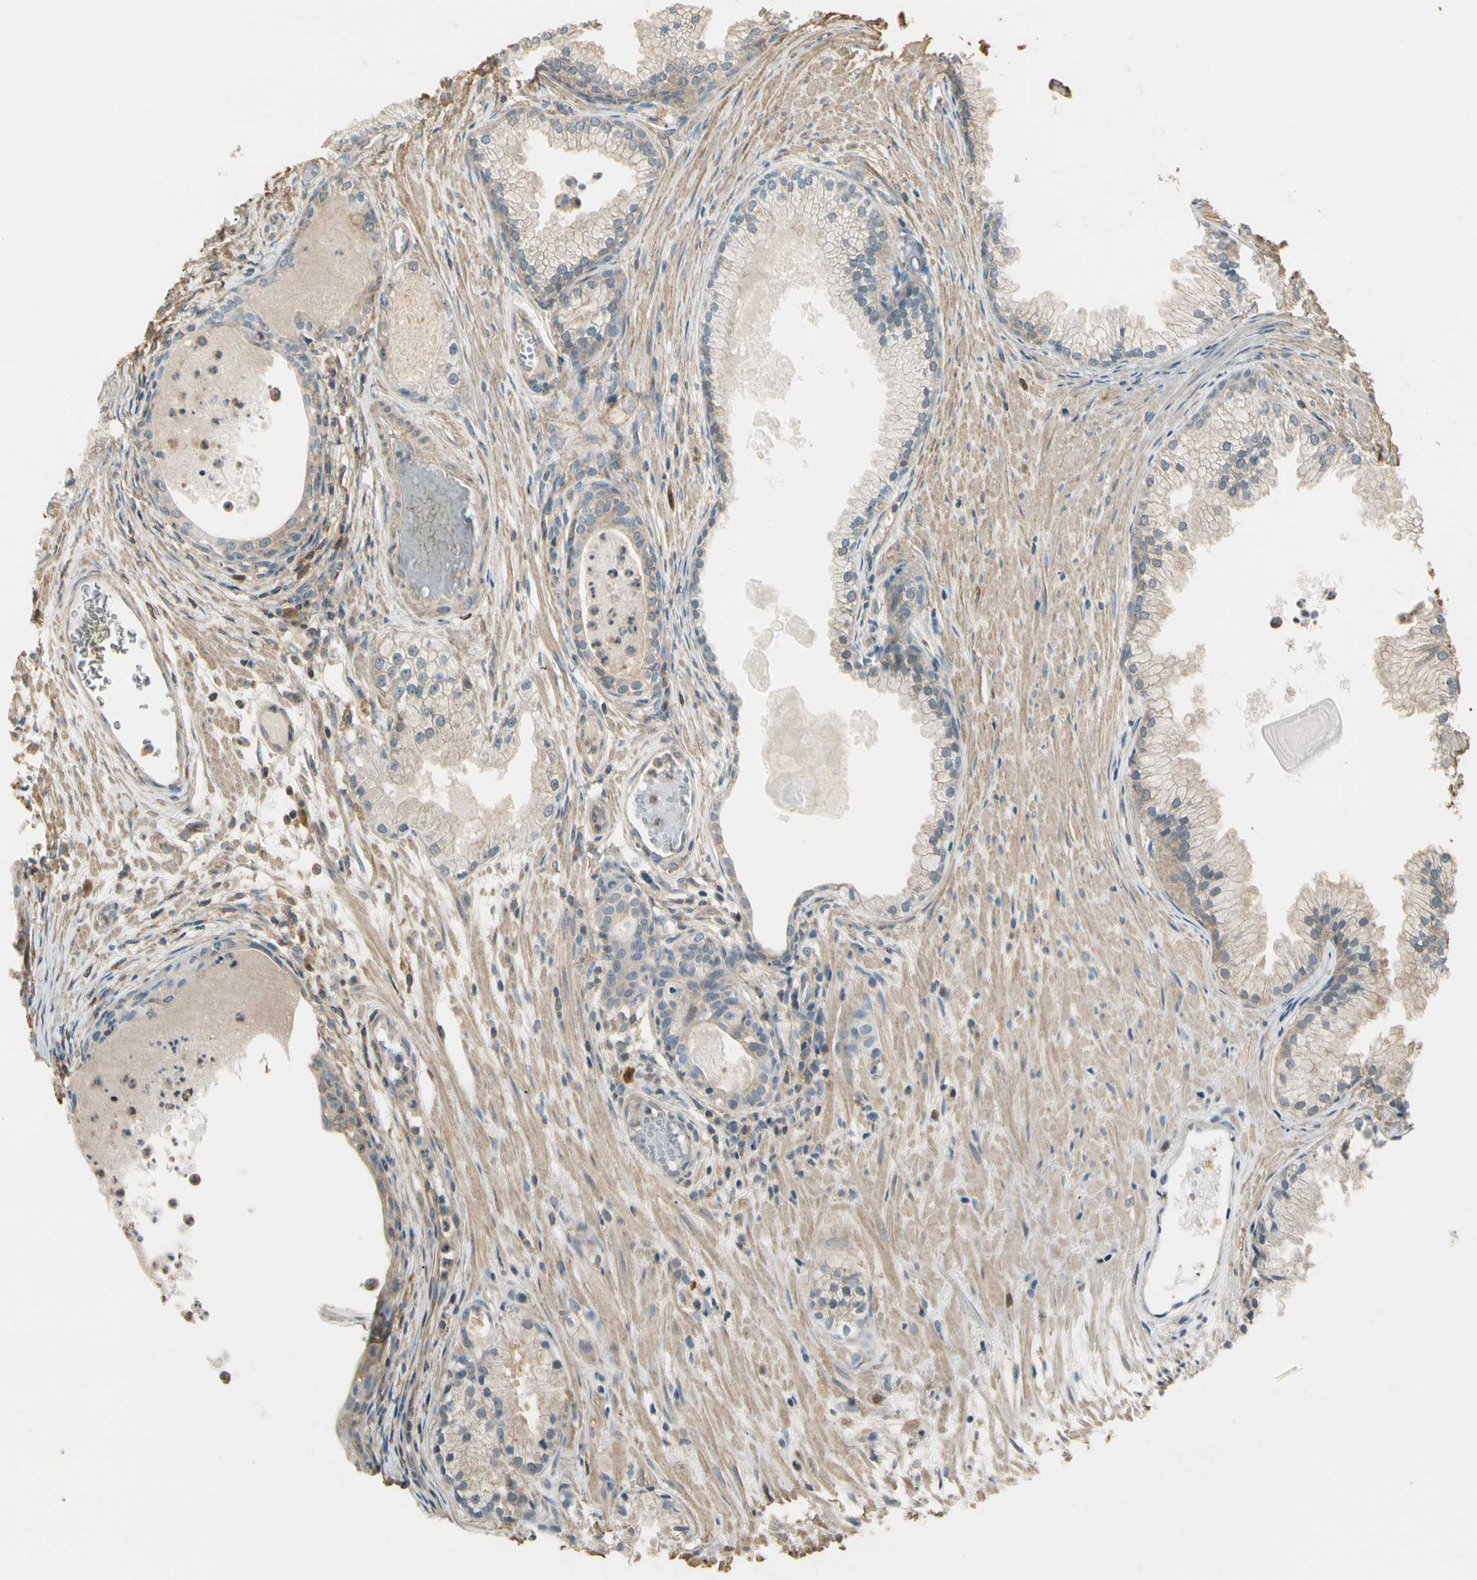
{"staining": {"intensity": "weak", "quantity": "<25%", "location": "cytoplasmic/membranous"}, "tissue": "prostate cancer", "cell_type": "Tumor cells", "image_type": "cancer", "snomed": [{"axis": "morphology", "description": "Adenocarcinoma, Low grade"}, {"axis": "topography", "description": "Prostate"}], "caption": "There is no significant expression in tumor cells of prostate cancer (adenocarcinoma (low-grade)).", "gene": "PLXNA1", "patient": {"sex": "male", "age": 72}}